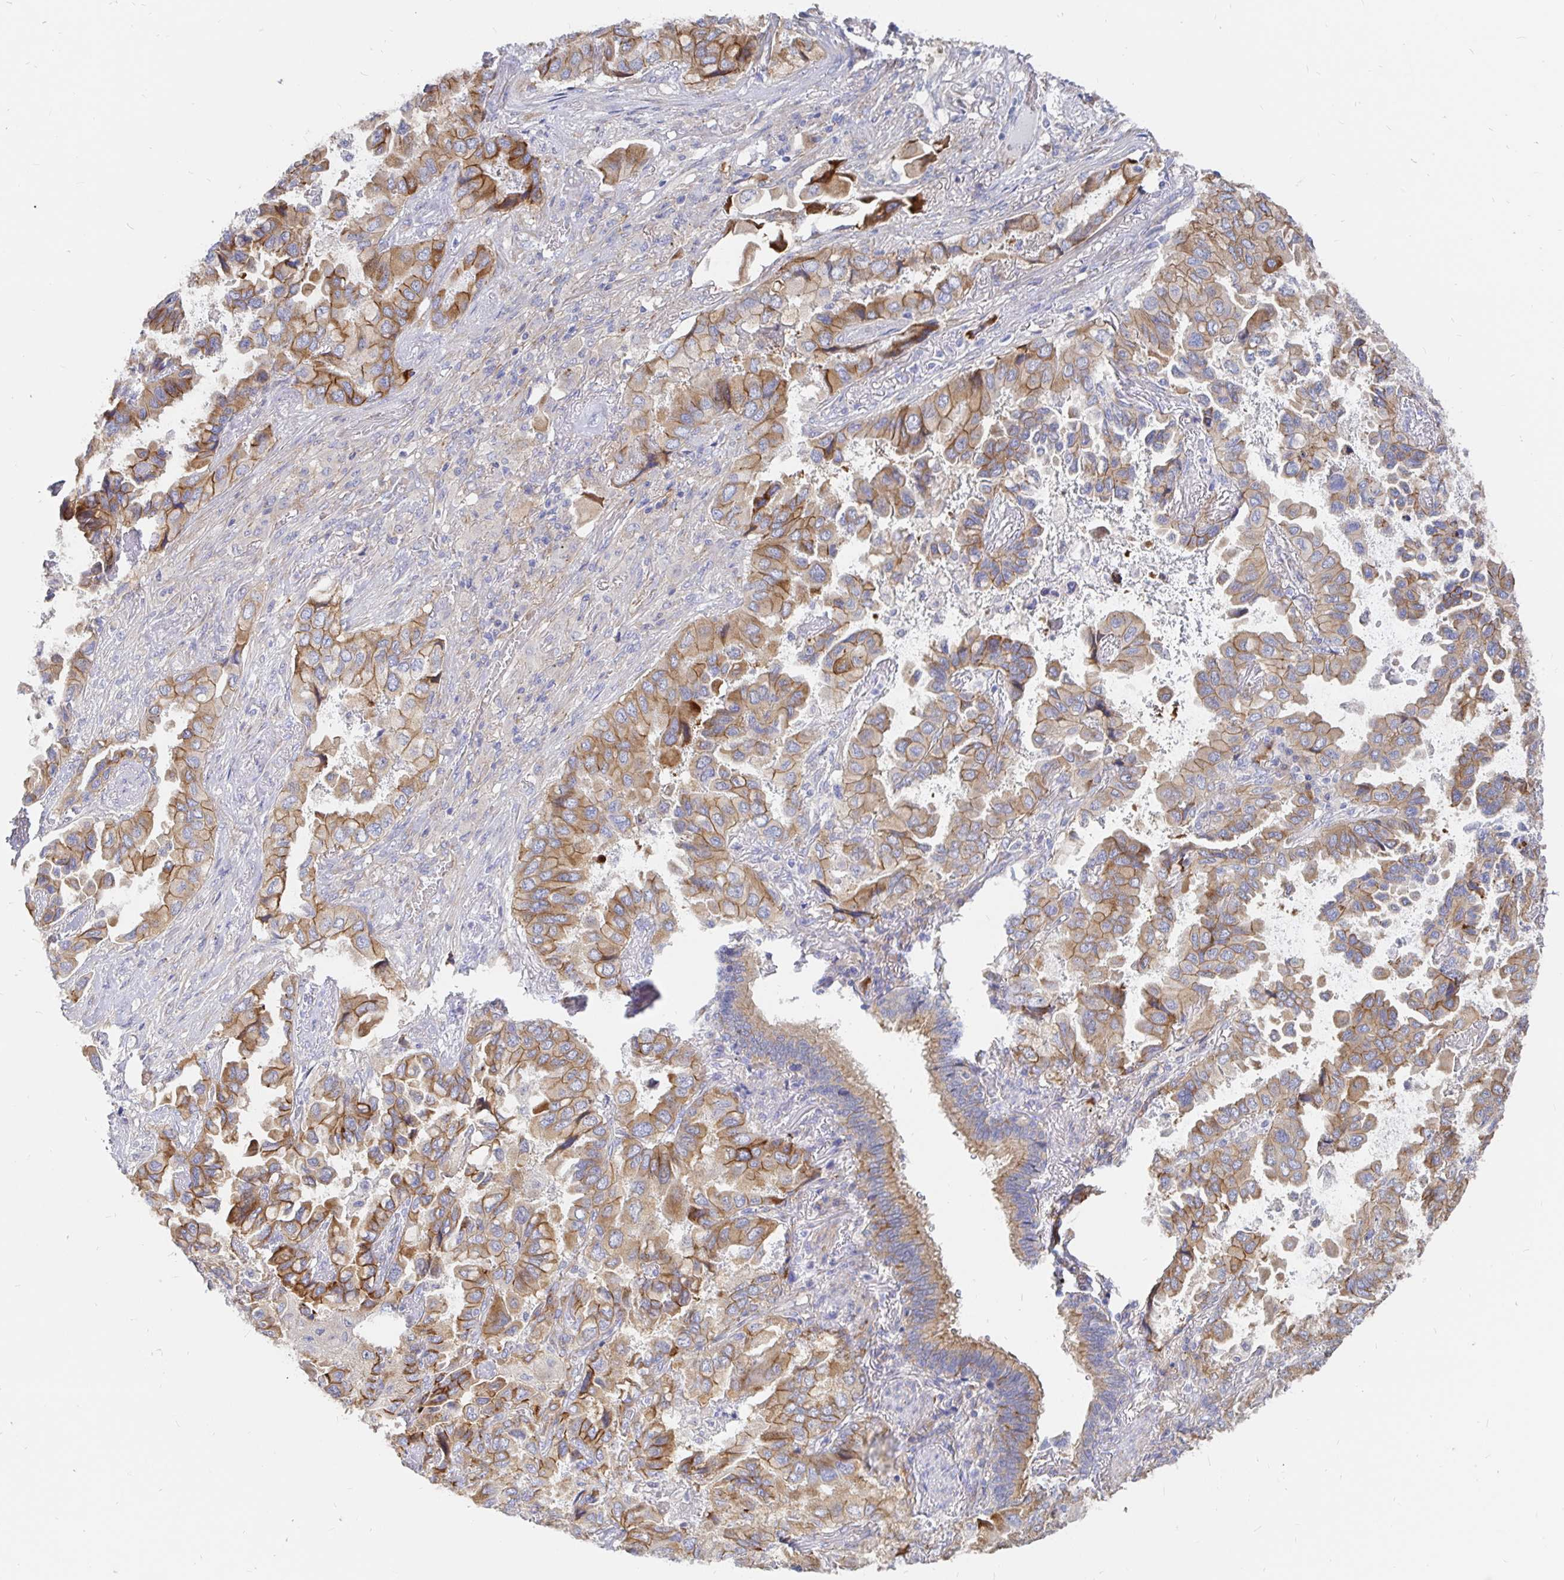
{"staining": {"intensity": "moderate", "quantity": ">75%", "location": "cytoplasmic/membranous"}, "tissue": "lung cancer", "cell_type": "Tumor cells", "image_type": "cancer", "snomed": [{"axis": "morphology", "description": "Aneuploidy"}, {"axis": "morphology", "description": "Adenocarcinoma, NOS"}, {"axis": "morphology", "description": "Adenocarcinoma, metastatic, NOS"}, {"axis": "topography", "description": "Lymph node"}, {"axis": "topography", "description": "Lung"}], "caption": "Immunohistochemical staining of human lung metastatic adenocarcinoma demonstrates medium levels of moderate cytoplasmic/membranous expression in approximately >75% of tumor cells.", "gene": "KCTD19", "patient": {"sex": "female", "age": 48}}